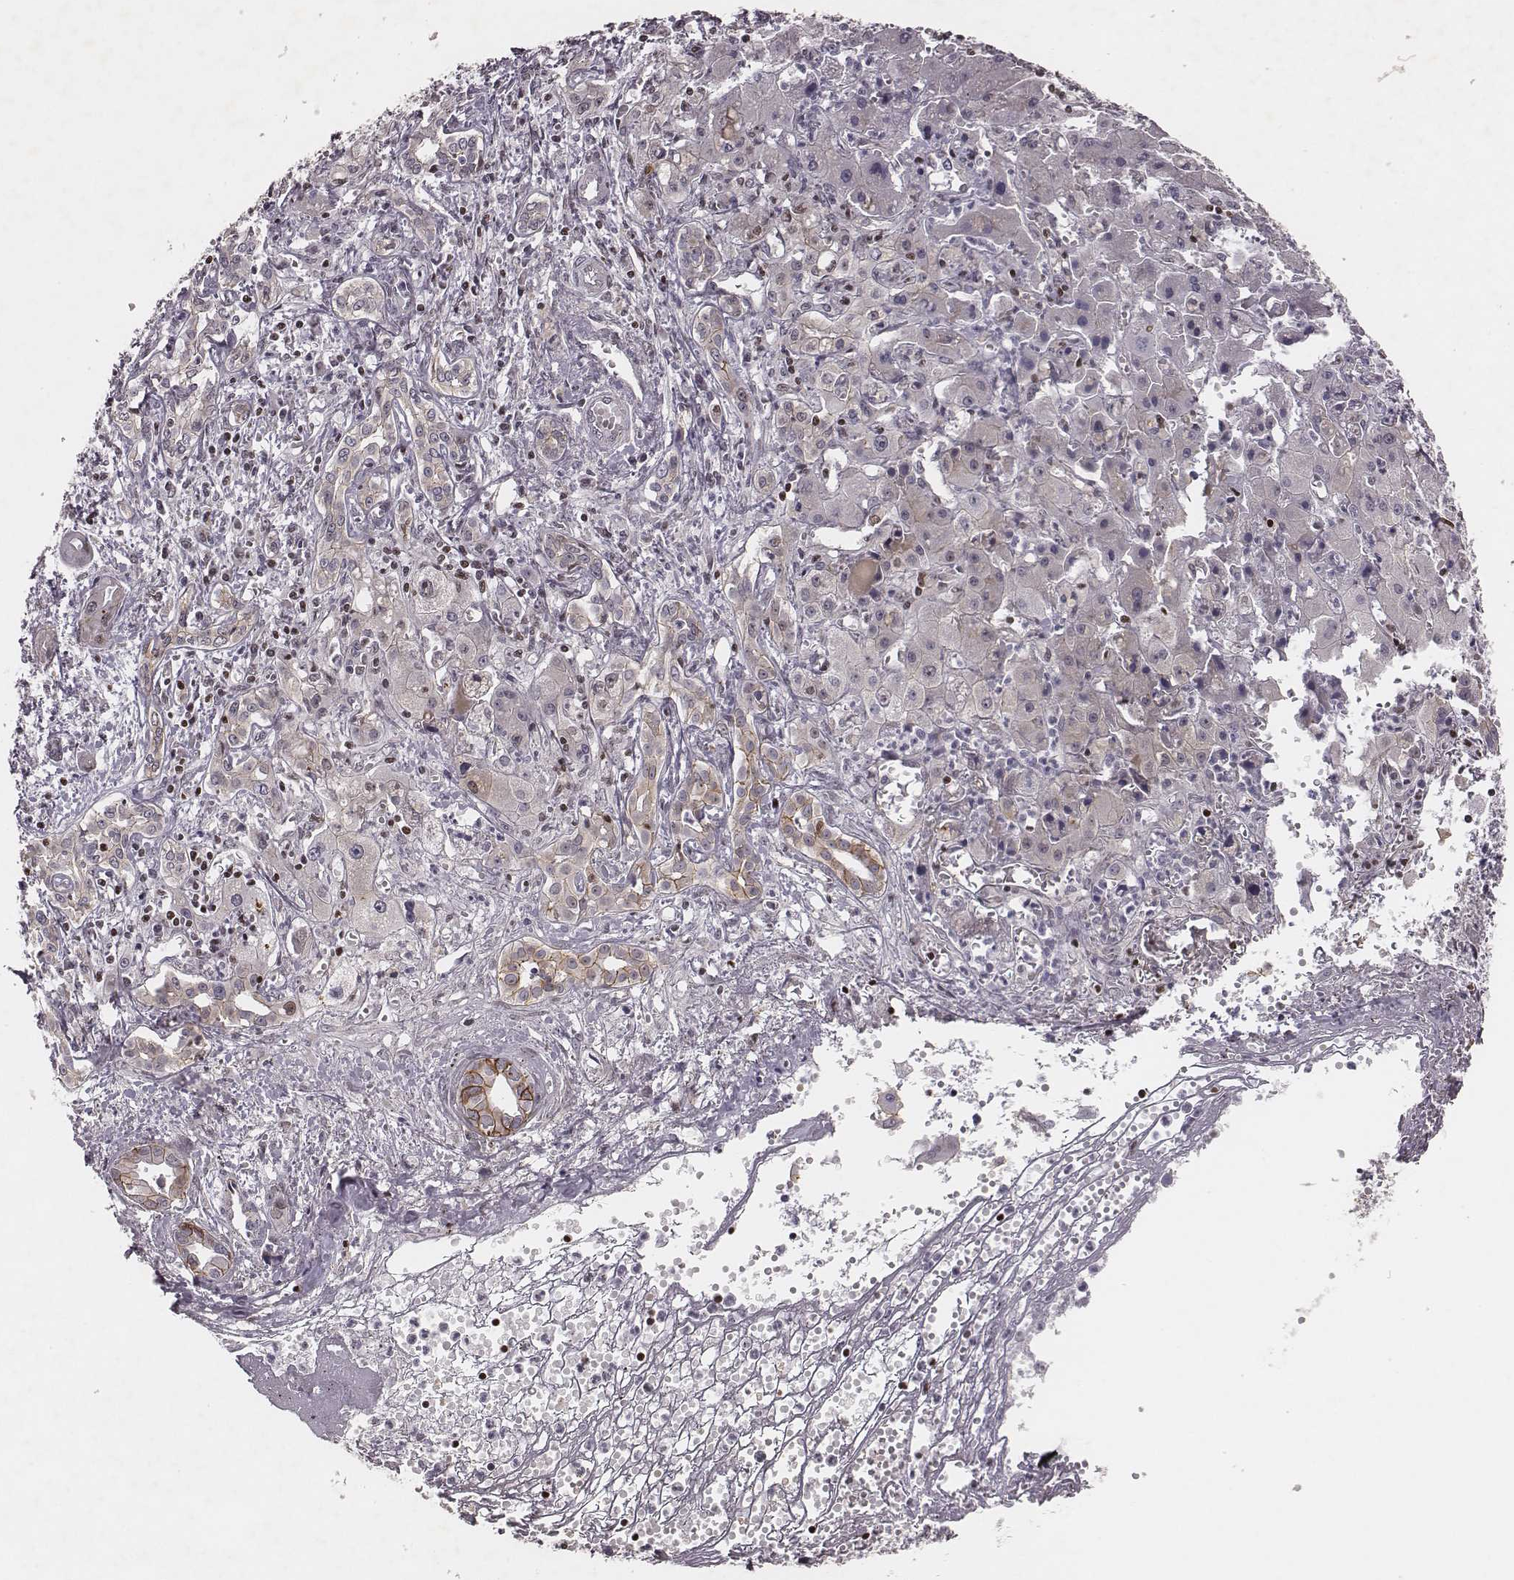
{"staining": {"intensity": "negative", "quantity": "none", "location": "none"}, "tissue": "liver cancer", "cell_type": "Tumor cells", "image_type": "cancer", "snomed": [{"axis": "morphology", "description": "Cholangiocarcinoma"}, {"axis": "topography", "description": "Liver"}], "caption": "There is no significant expression in tumor cells of cholangiocarcinoma (liver).", "gene": "WDR59", "patient": {"sex": "female", "age": 64}}